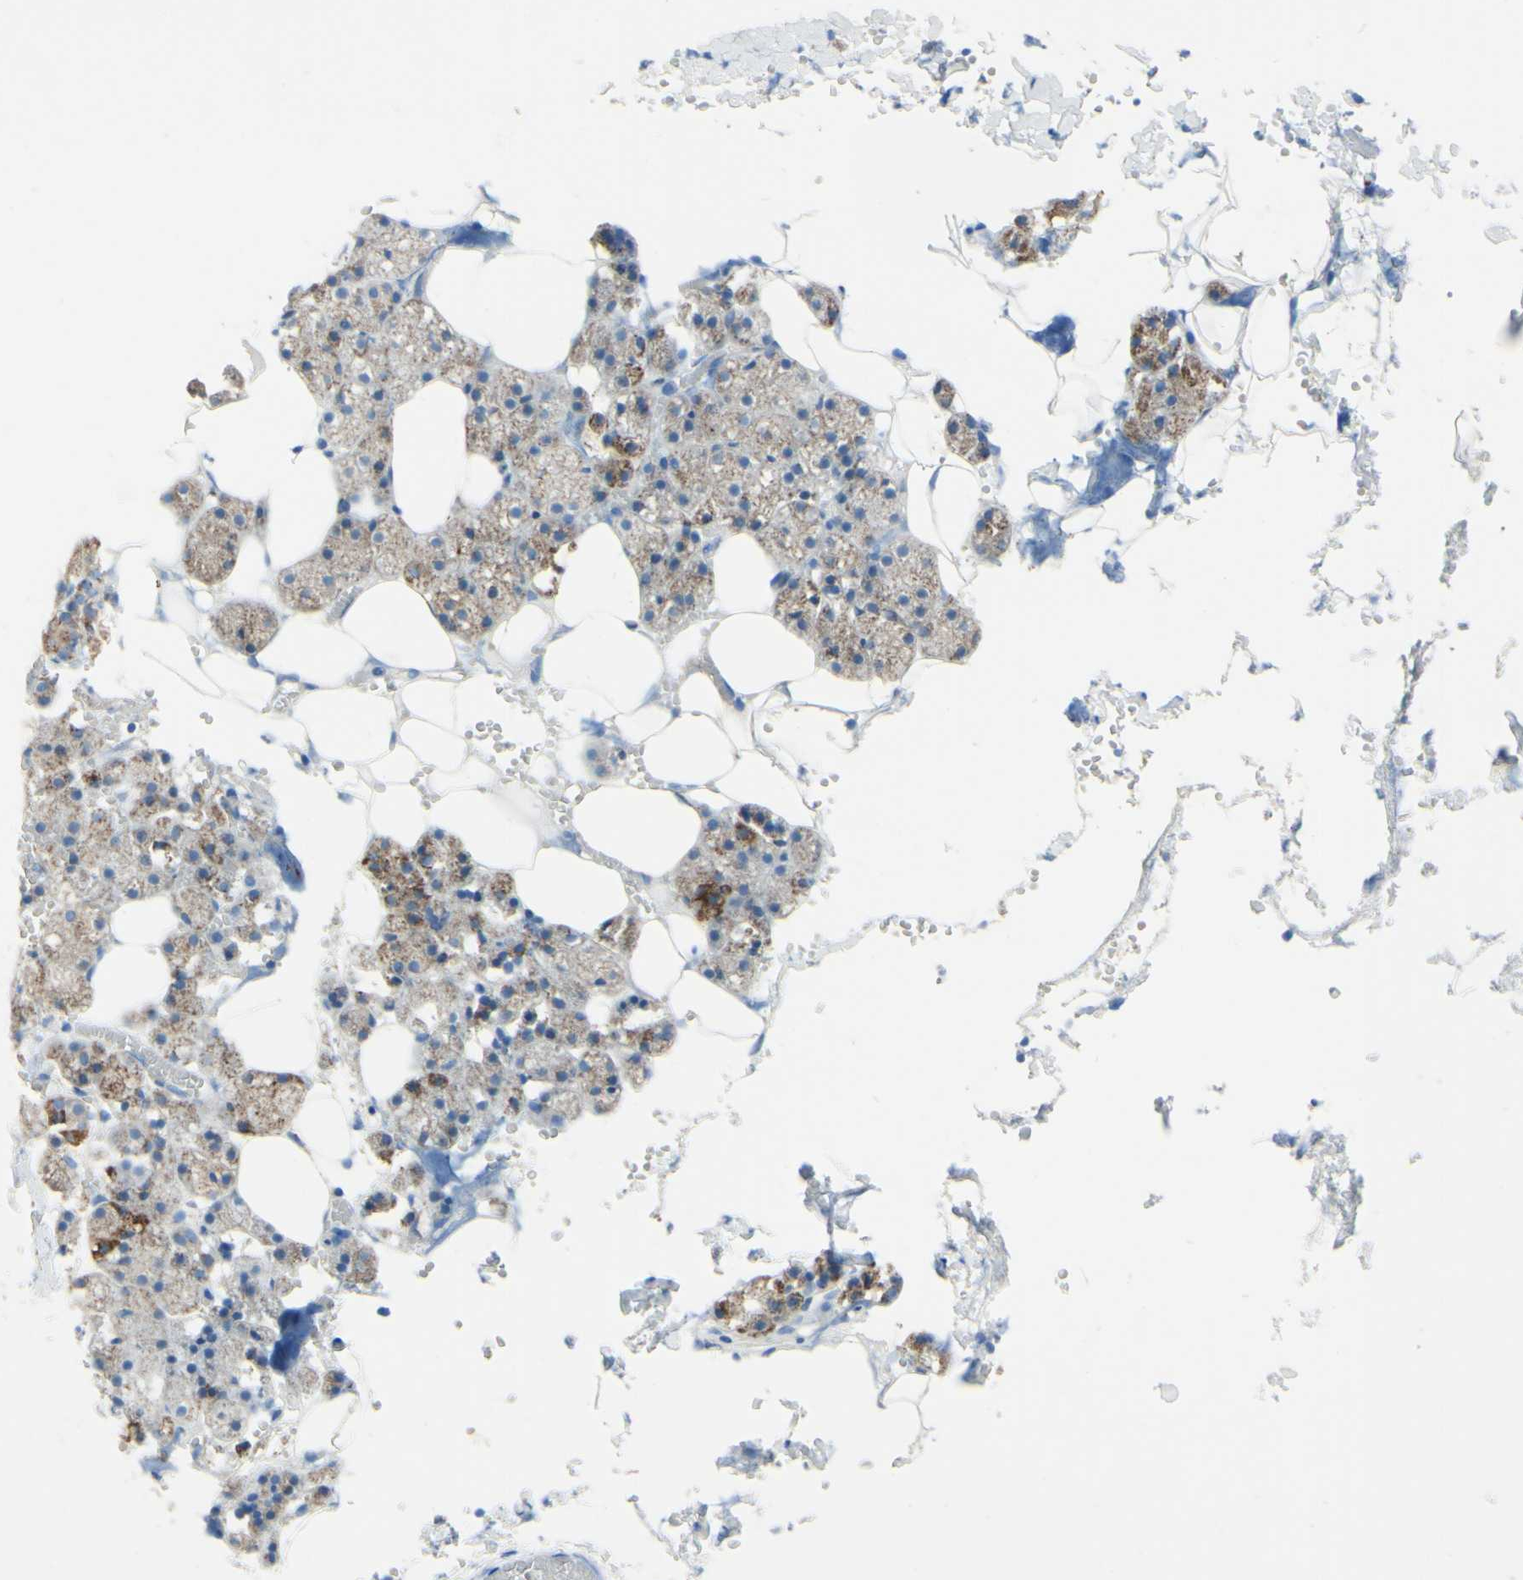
{"staining": {"intensity": "moderate", "quantity": "25%-75%", "location": "cytoplasmic/membranous"}, "tissue": "salivary gland", "cell_type": "Glandular cells", "image_type": "normal", "snomed": [{"axis": "morphology", "description": "Normal tissue, NOS"}, {"axis": "topography", "description": "Salivary gland"}], "caption": "DAB (3,3'-diaminobenzidine) immunohistochemical staining of unremarkable salivary gland demonstrates moderate cytoplasmic/membranous protein staining in about 25%-75% of glandular cells.", "gene": "ACADL", "patient": {"sex": "male", "age": 62}}